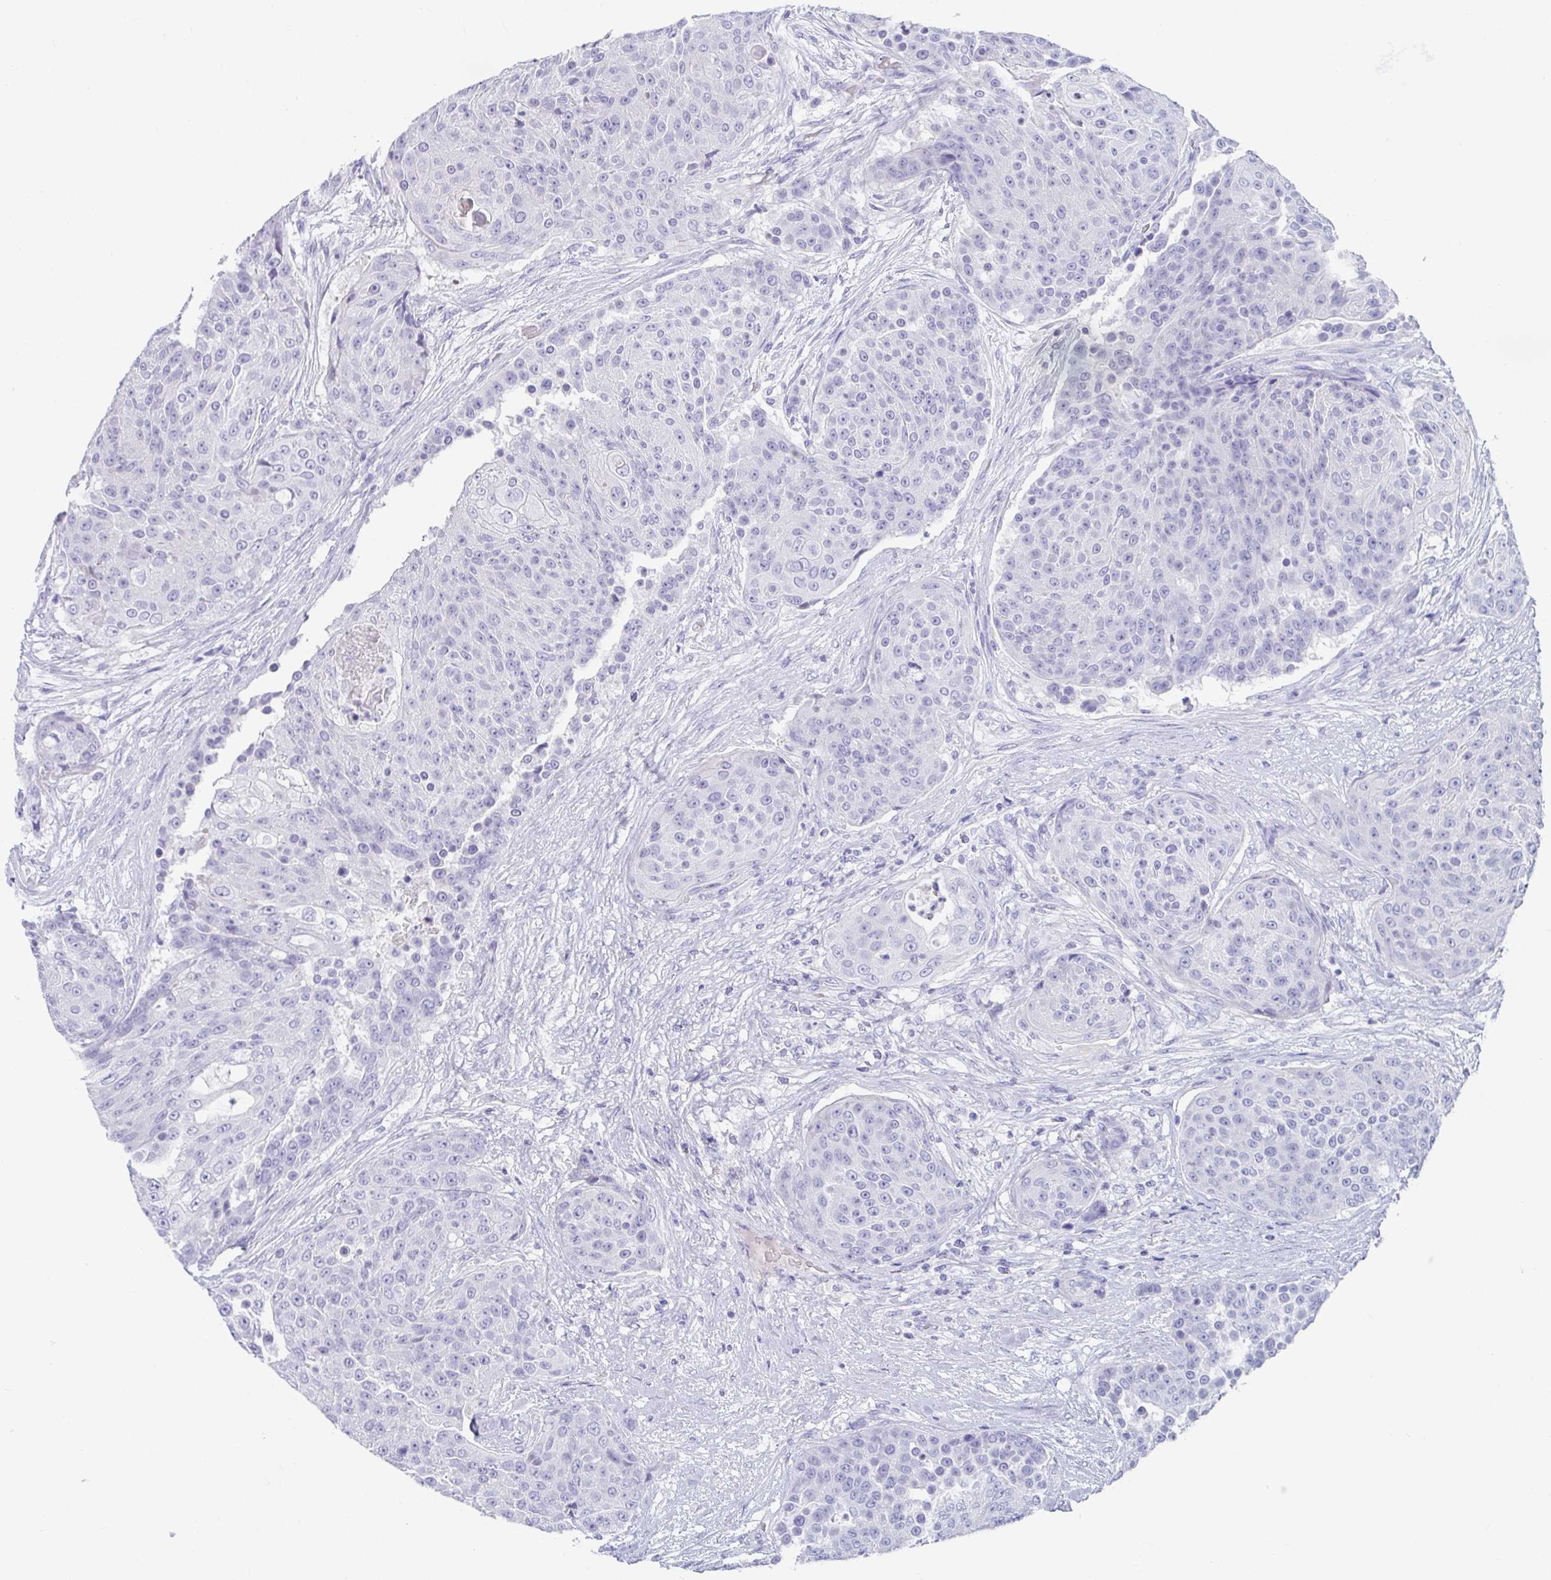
{"staining": {"intensity": "negative", "quantity": "none", "location": "none"}, "tissue": "urothelial cancer", "cell_type": "Tumor cells", "image_type": "cancer", "snomed": [{"axis": "morphology", "description": "Urothelial carcinoma, High grade"}, {"axis": "topography", "description": "Urinary bladder"}], "caption": "This is an IHC histopathology image of human urothelial carcinoma (high-grade). There is no expression in tumor cells.", "gene": "PLA2G1B", "patient": {"sex": "female", "age": 63}}